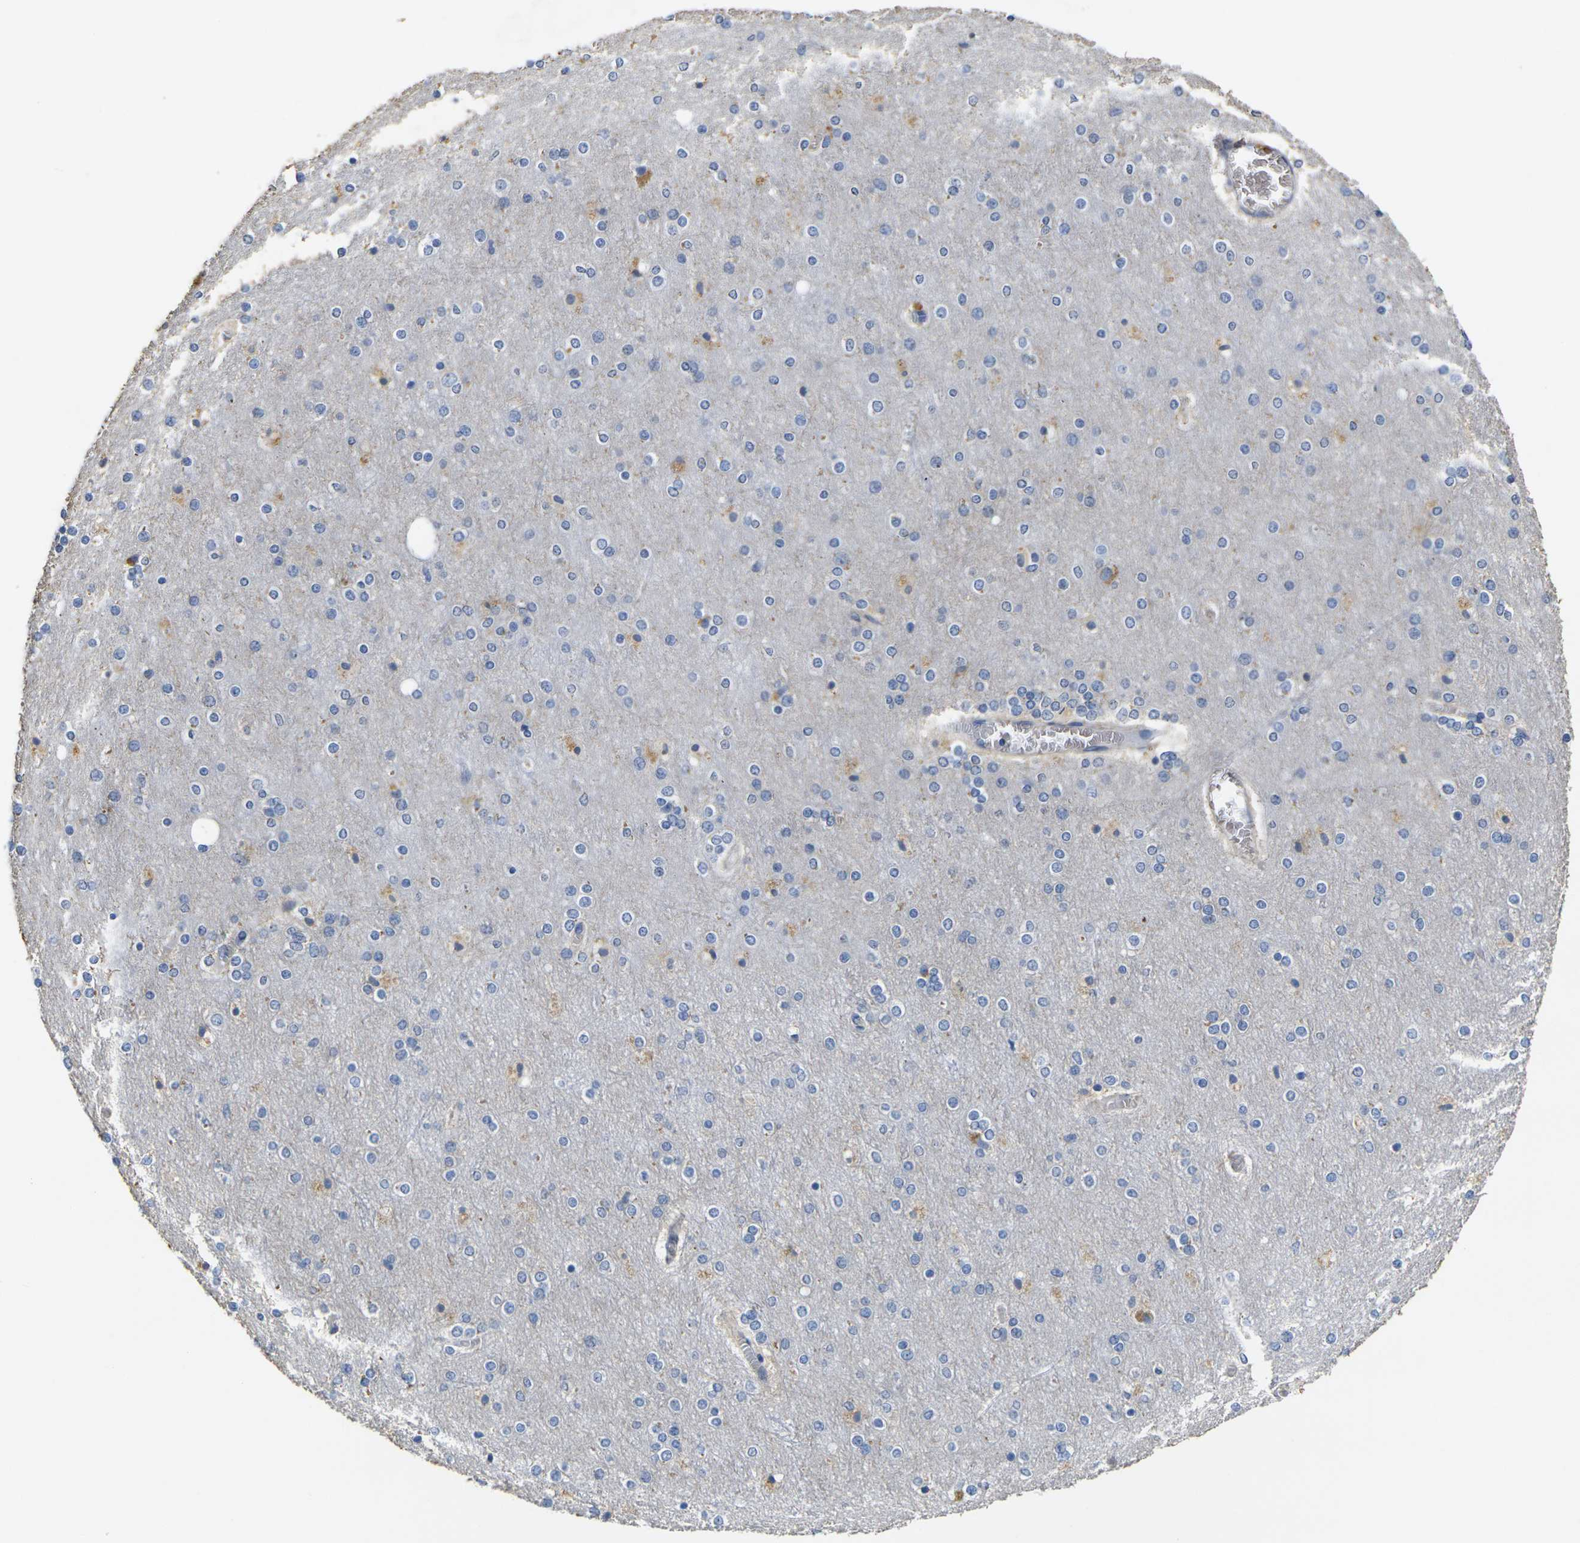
{"staining": {"intensity": "negative", "quantity": "none", "location": "none"}, "tissue": "cerebral cortex", "cell_type": "Endothelial cells", "image_type": "normal", "snomed": [{"axis": "morphology", "description": "Normal tissue, NOS"}, {"axis": "topography", "description": "Cerebral cortex"}], "caption": "This photomicrograph is of normal cerebral cortex stained with immunohistochemistry (IHC) to label a protein in brown with the nuclei are counter-stained blue. There is no staining in endothelial cells.", "gene": "NOCT", "patient": {"sex": "female", "age": 54}}